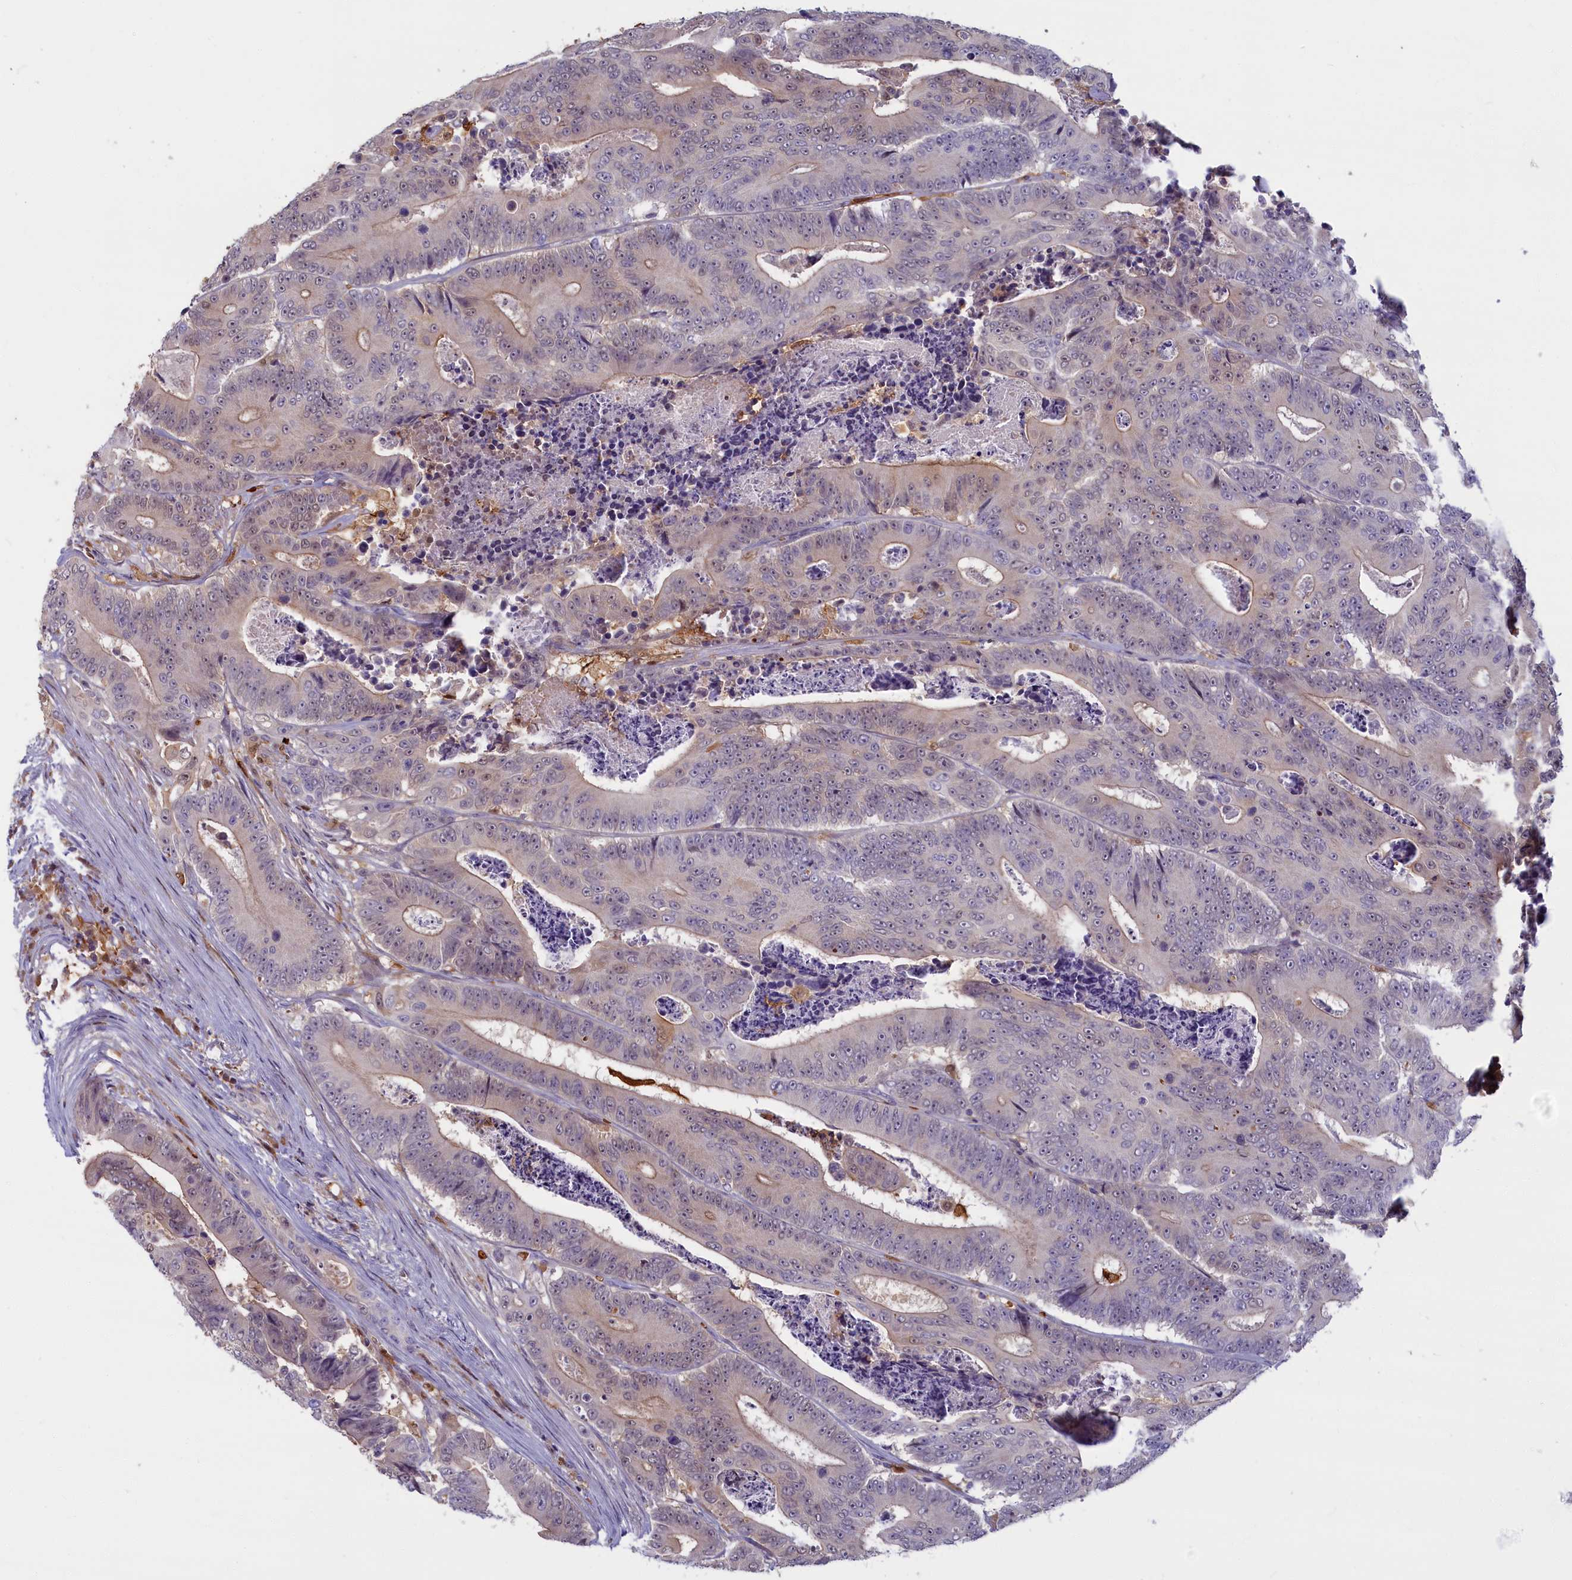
{"staining": {"intensity": "weak", "quantity": "<25%", "location": "cytoplasmic/membranous"}, "tissue": "colorectal cancer", "cell_type": "Tumor cells", "image_type": "cancer", "snomed": [{"axis": "morphology", "description": "Adenocarcinoma, NOS"}, {"axis": "topography", "description": "Colon"}], "caption": "Protein analysis of adenocarcinoma (colorectal) reveals no significant positivity in tumor cells.", "gene": "BLVRB", "patient": {"sex": "male", "age": 83}}